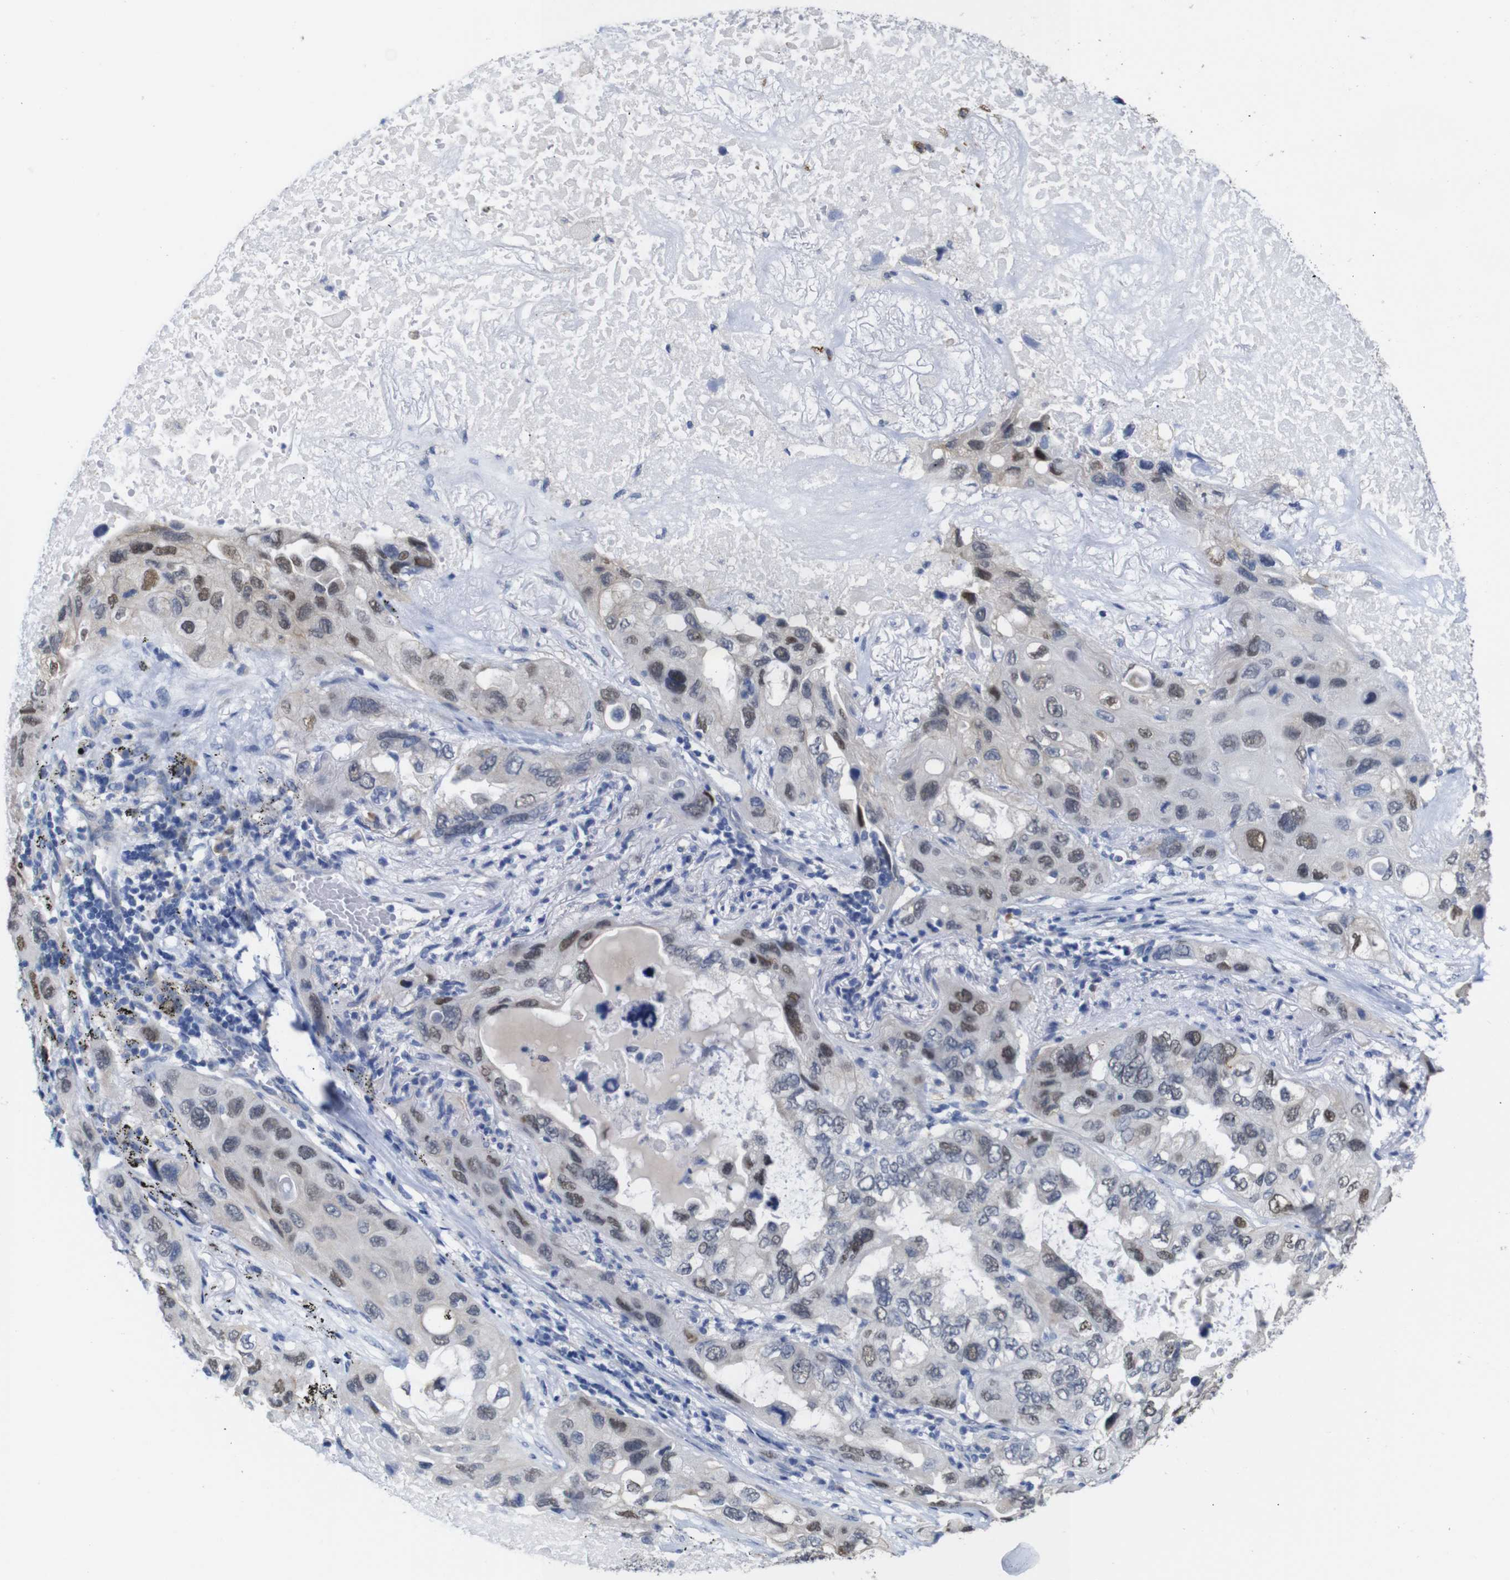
{"staining": {"intensity": "moderate", "quantity": "25%-75%", "location": "nuclear"}, "tissue": "lung cancer", "cell_type": "Tumor cells", "image_type": "cancer", "snomed": [{"axis": "morphology", "description": "Squamous cell carcinoma, NOS"}, {"axis": "topography", "description": "Lung"}], "caption": "Brown immunohistochemical staining in human lung squamous cell carcinoma reveals moderate nuclear expression in about 25%-75% of tumor cells.", "gene": "TCEAL9", "patient": {"sex": "female", "age": 73}}